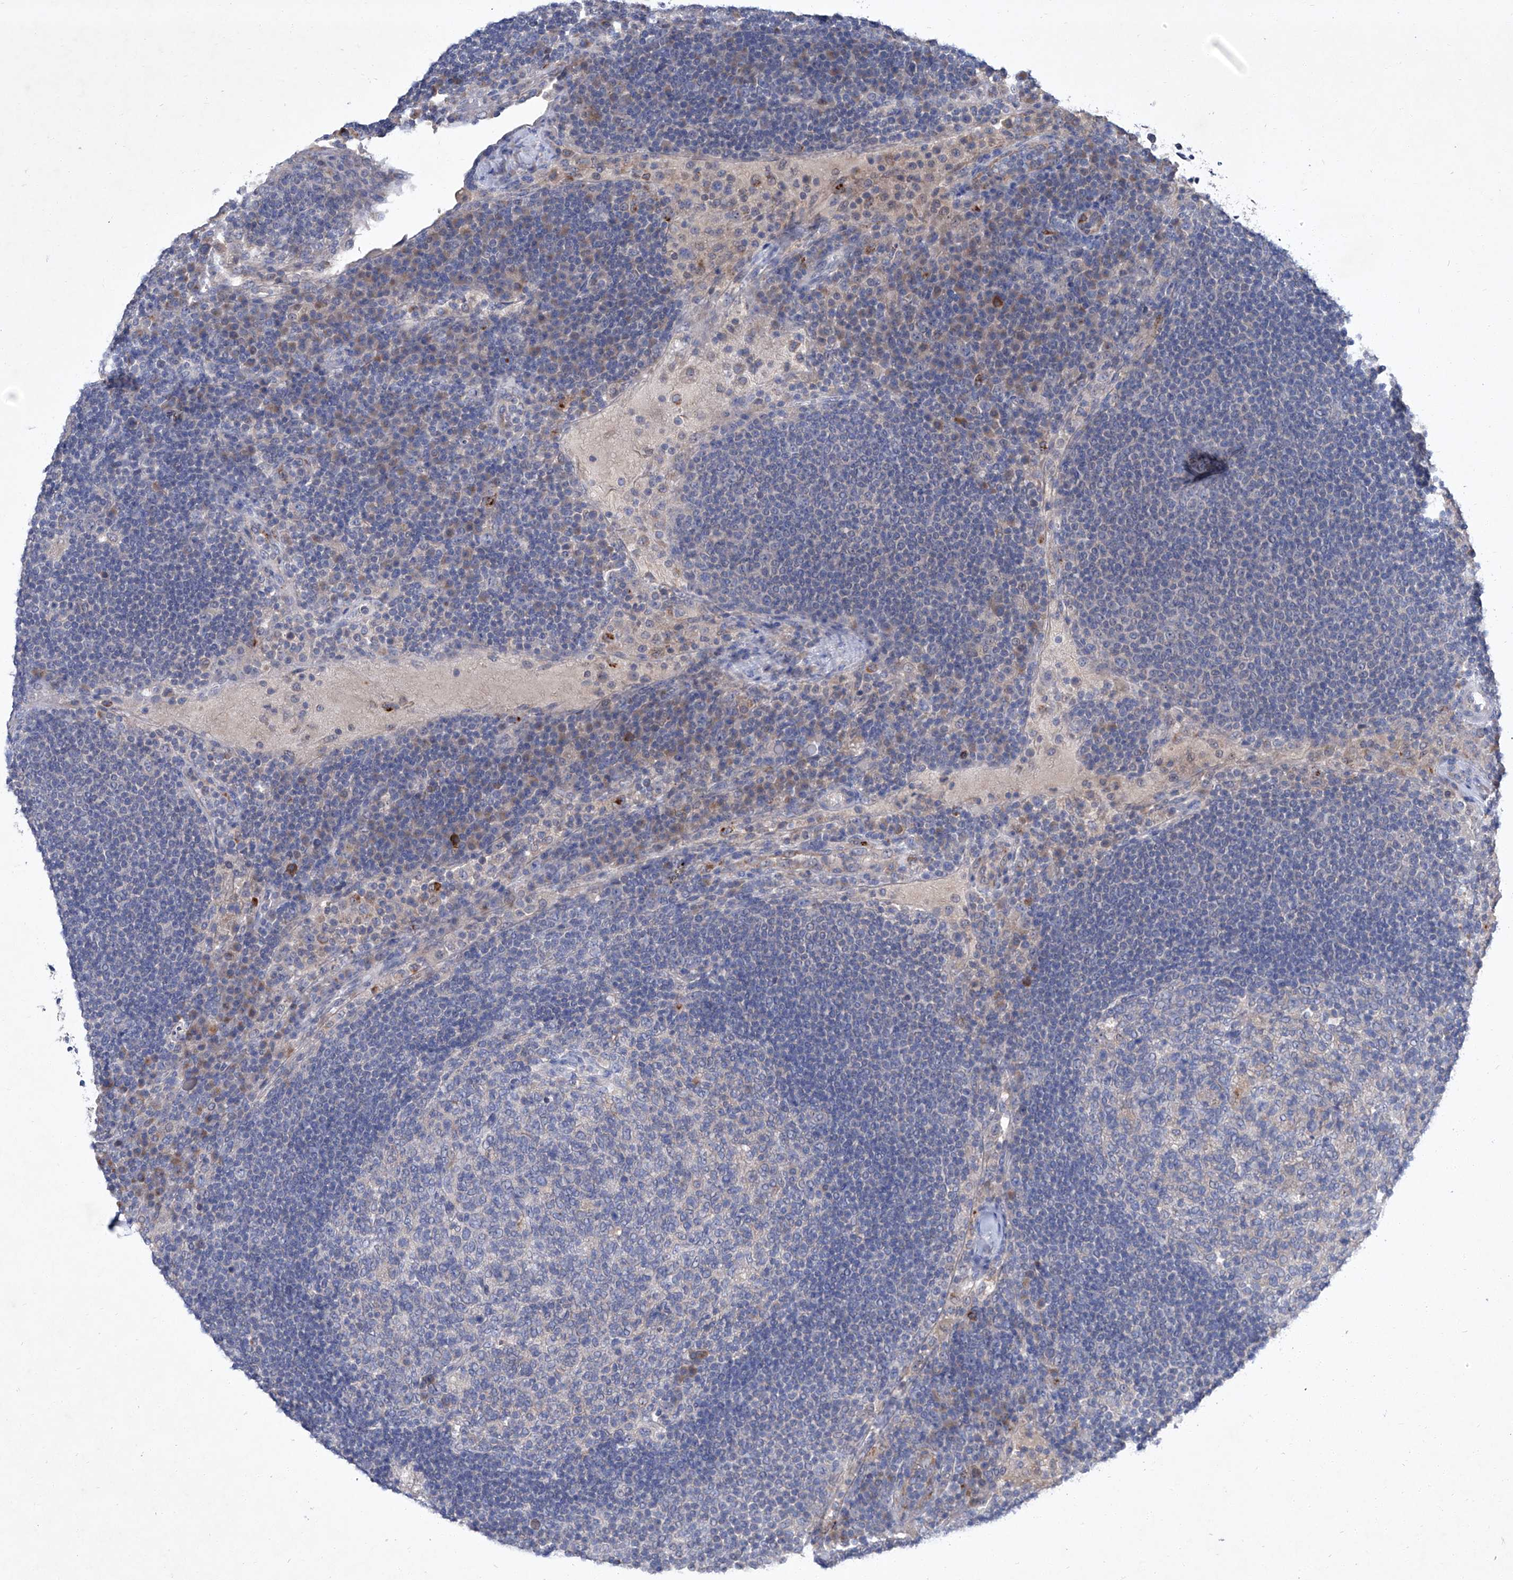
{"staining": {"intensity": "negative", "quantity": "none", "location": "none"}, "tissue": "lymph node", "cell_type": "Germinal center cells", "image_type": "normal", "snomed": [{"axis": "morphology", "description": "Normal tissue, NOS"}, {"axis": "topography", "description": "Lymph node"}], "caption": "IHC of normal lymph node displays no positivity in germinal center cells. (Brightfield microscopy of DAB (3,3'-diaminobenzidine) immunohistochemistry (IHC) at high magnification).", "gene": "SBK2", "patient": {"sex": "female", "age": 53}}